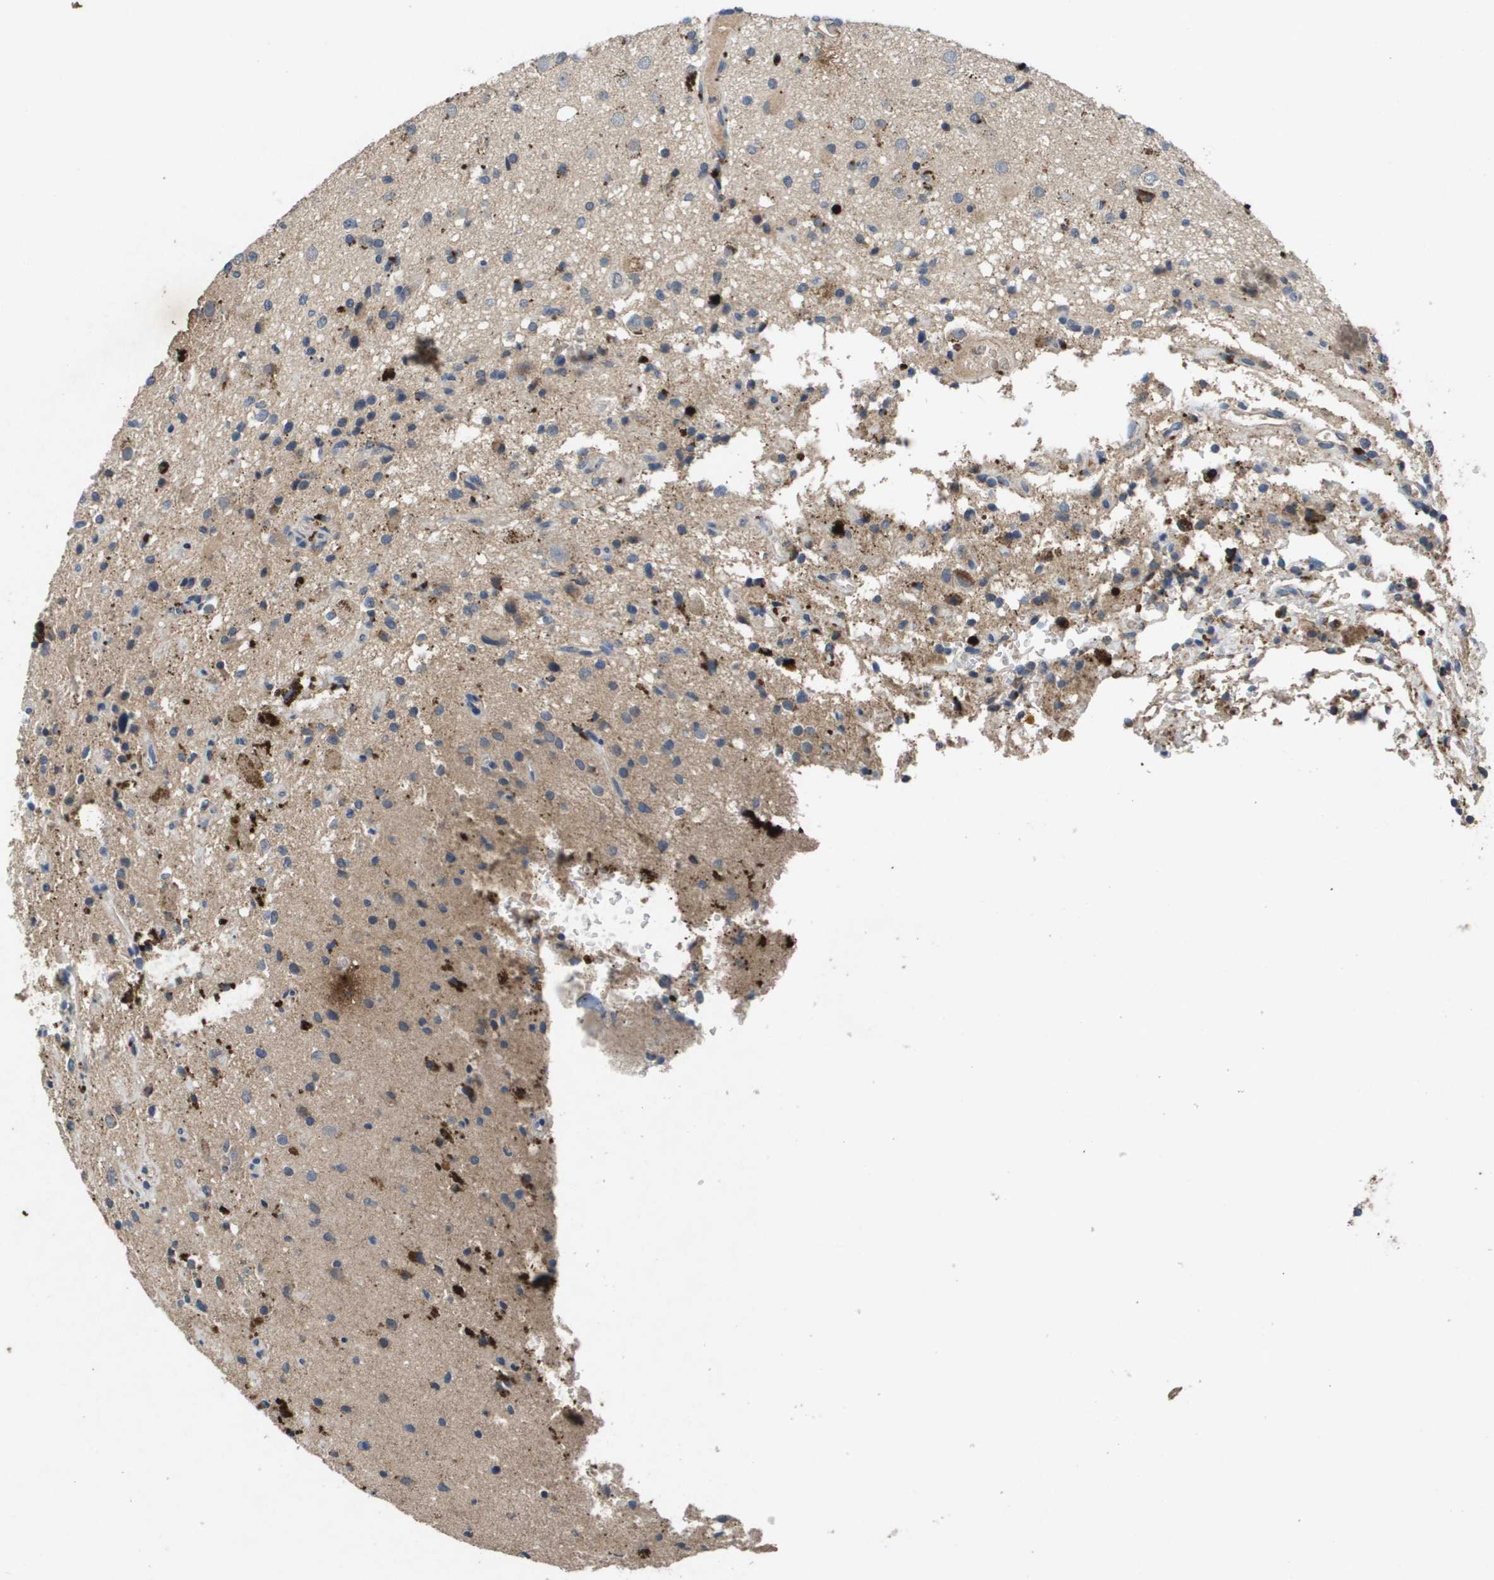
{"staining": {"intensity": "negative", "quantity": "none", "location": "none"}, "tissue": "glioma", "cell_type": "Tumor cells", "image_type": "cancer", "snomed": [{"axis": "morphology", "description": "Glioma, malignant, High grade"}, {"axis": "topography", "description": "Brain"}], "caption": "IHC image of malignant glioma (high-grade) stained for a protein (brown), which exhibits no staining in tumor cells.", "gene": "PROC", "patient": {"sex": "male", "age": 33}}